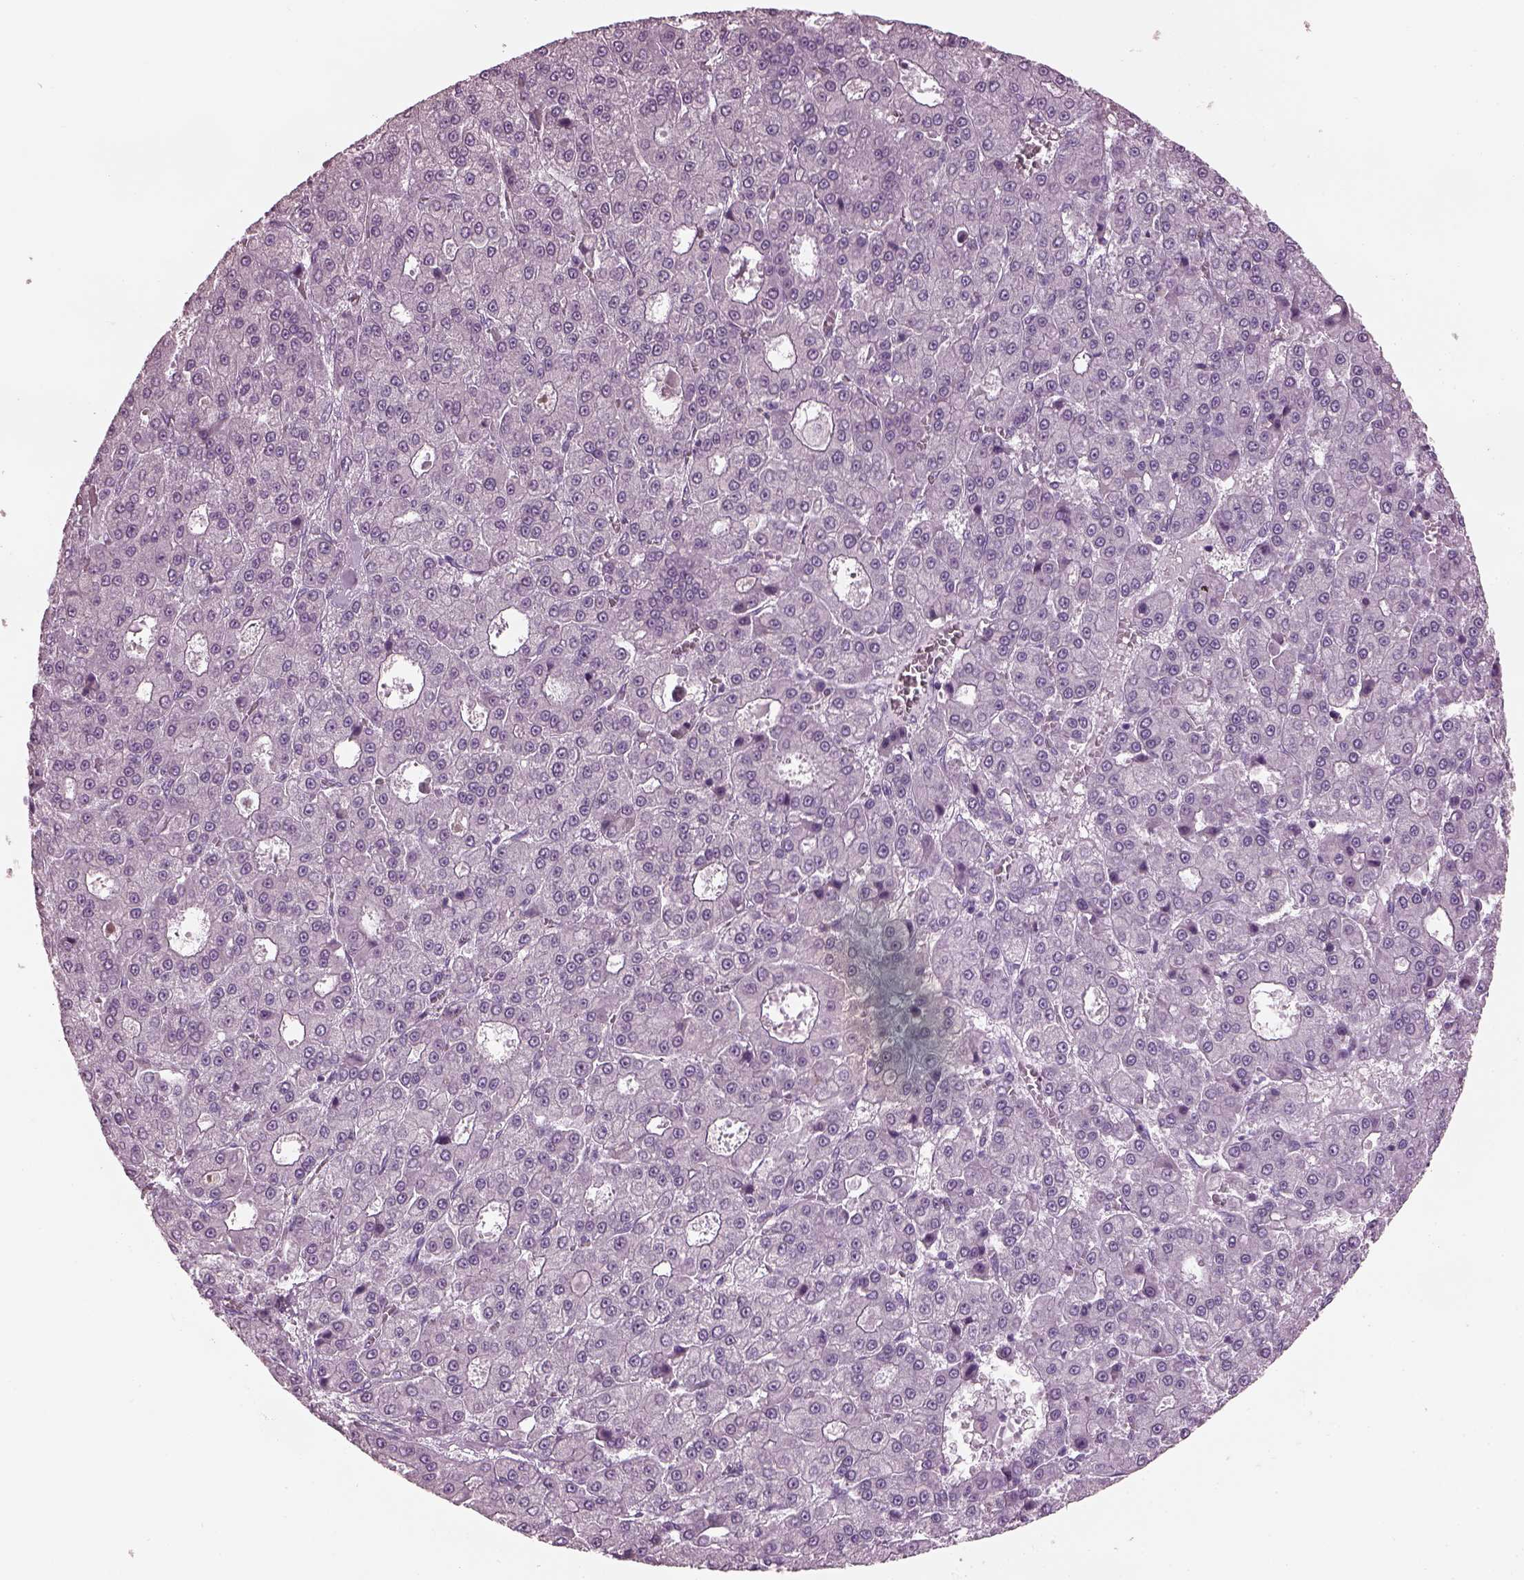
{"staining": {"intensity": "negative", "quantity": "none", "location": "none"}, "tissue": "liver cancer", "cell_type": "Tumor cells", "image_type": "cancer", "snomed": [{"axis": "morphology", "description": "Carcinoma, Hepatocellular, NOS"}, {"axis": "topography", "description": "Liver"}], "caption": "Immunohistochemical staining of liver hepatocellular carcinoma demonstrates no significant expression in tumor cells.", "gene": "PDC", "patient": {"sex": "male", "age": 70}}